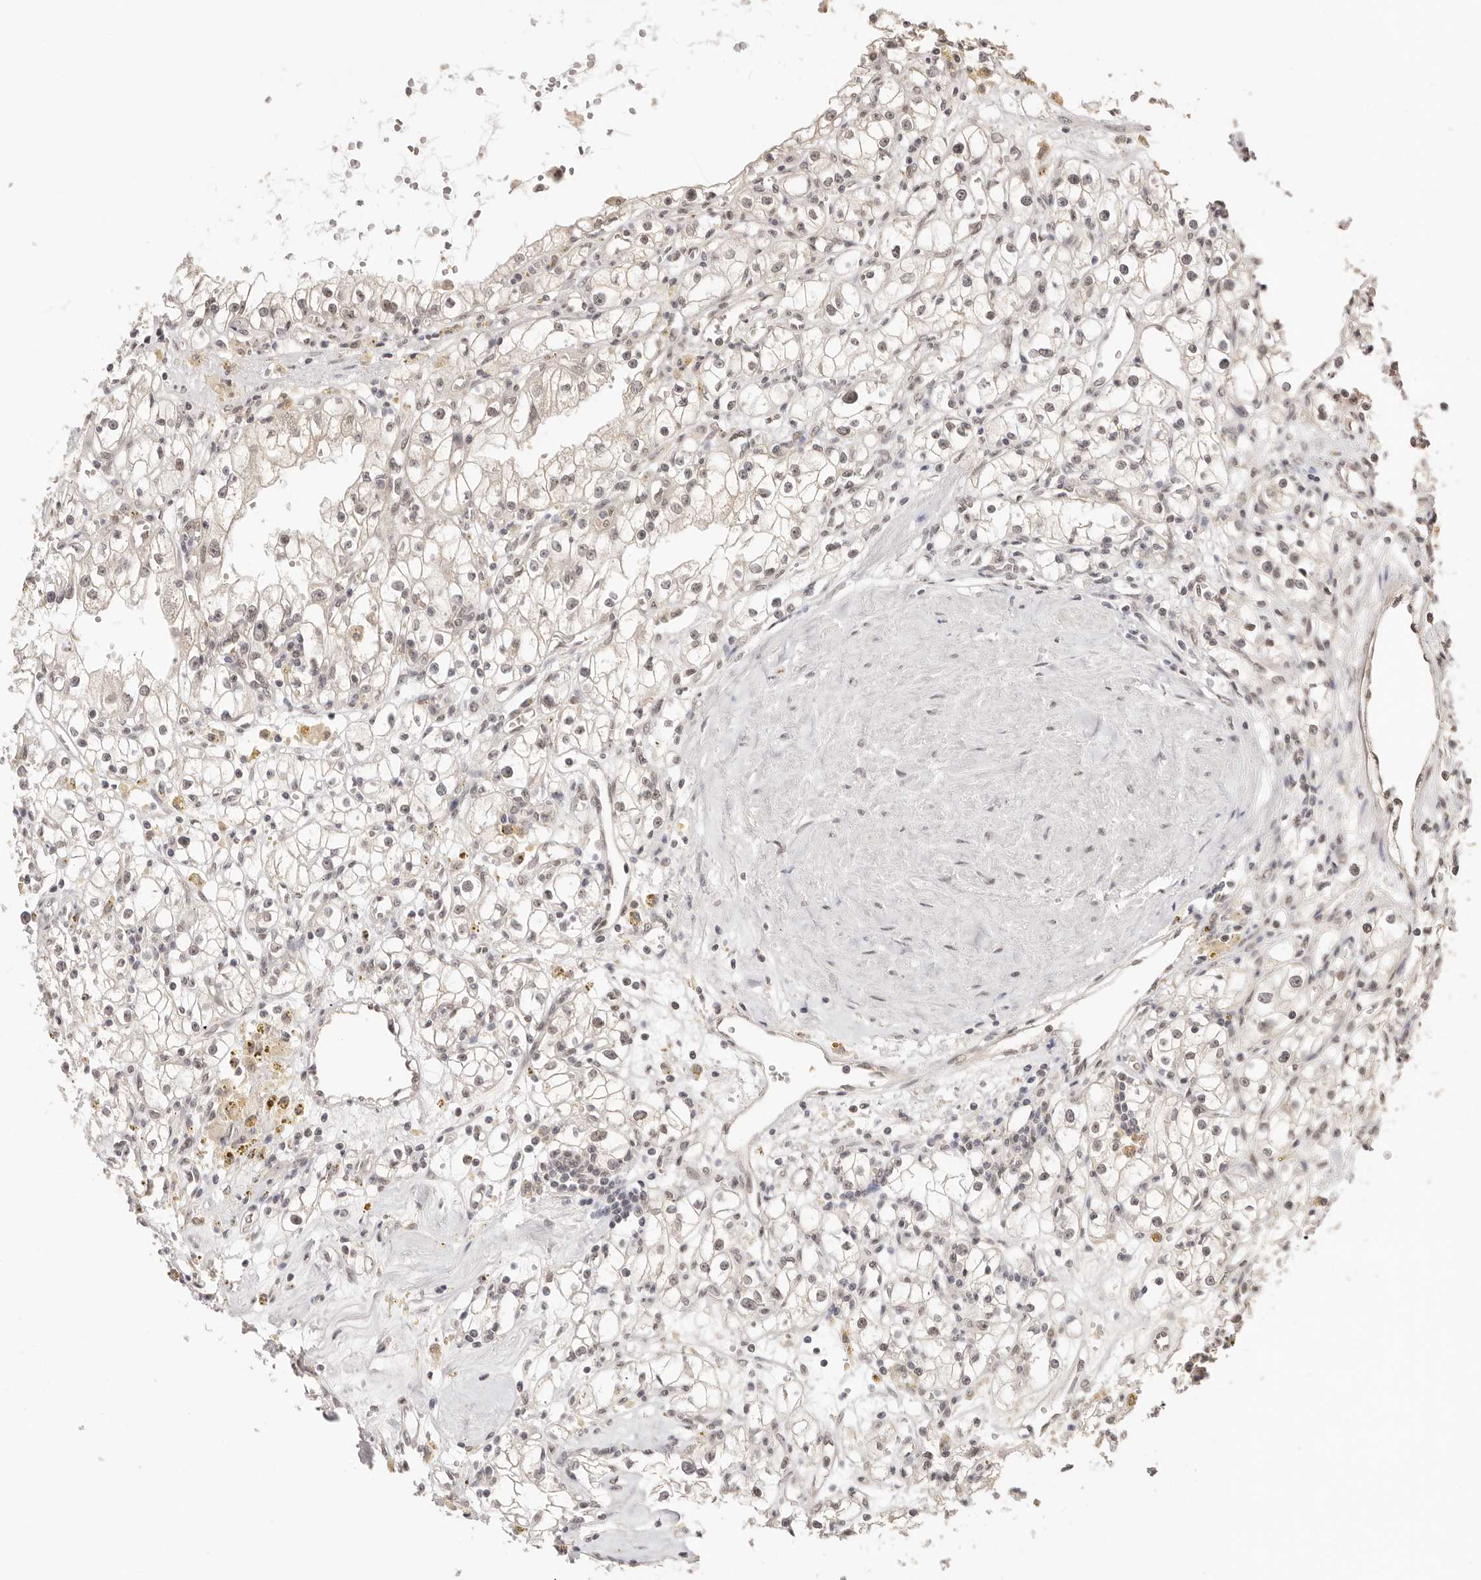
{"staining": {"intensity": "weak", "quantity": ">75%", "location": "nuclear"}, "tissue": "renal cancer", "cell_type": "Tumor cells", "image_type": "cancer", "snomed": [{"axis": "morphology", "description": "Adenocarcinoma, NOS"}, {"axis": "topography", "description": "Kidney"}], "caption": "Immunohistochemical staining of renal cancer (adenocarcinoma) reveals low levels of weak nuclear protein staining in about >75% of tumor cells. The staining is performed using DAB (3,3'-diaminobenzidine) brown chromogen to label protein expression. The nuclei are counter-stained blue using hematoxylin.", "gene": "RFC3", "patient": {"sex": "male", "age": 56}}